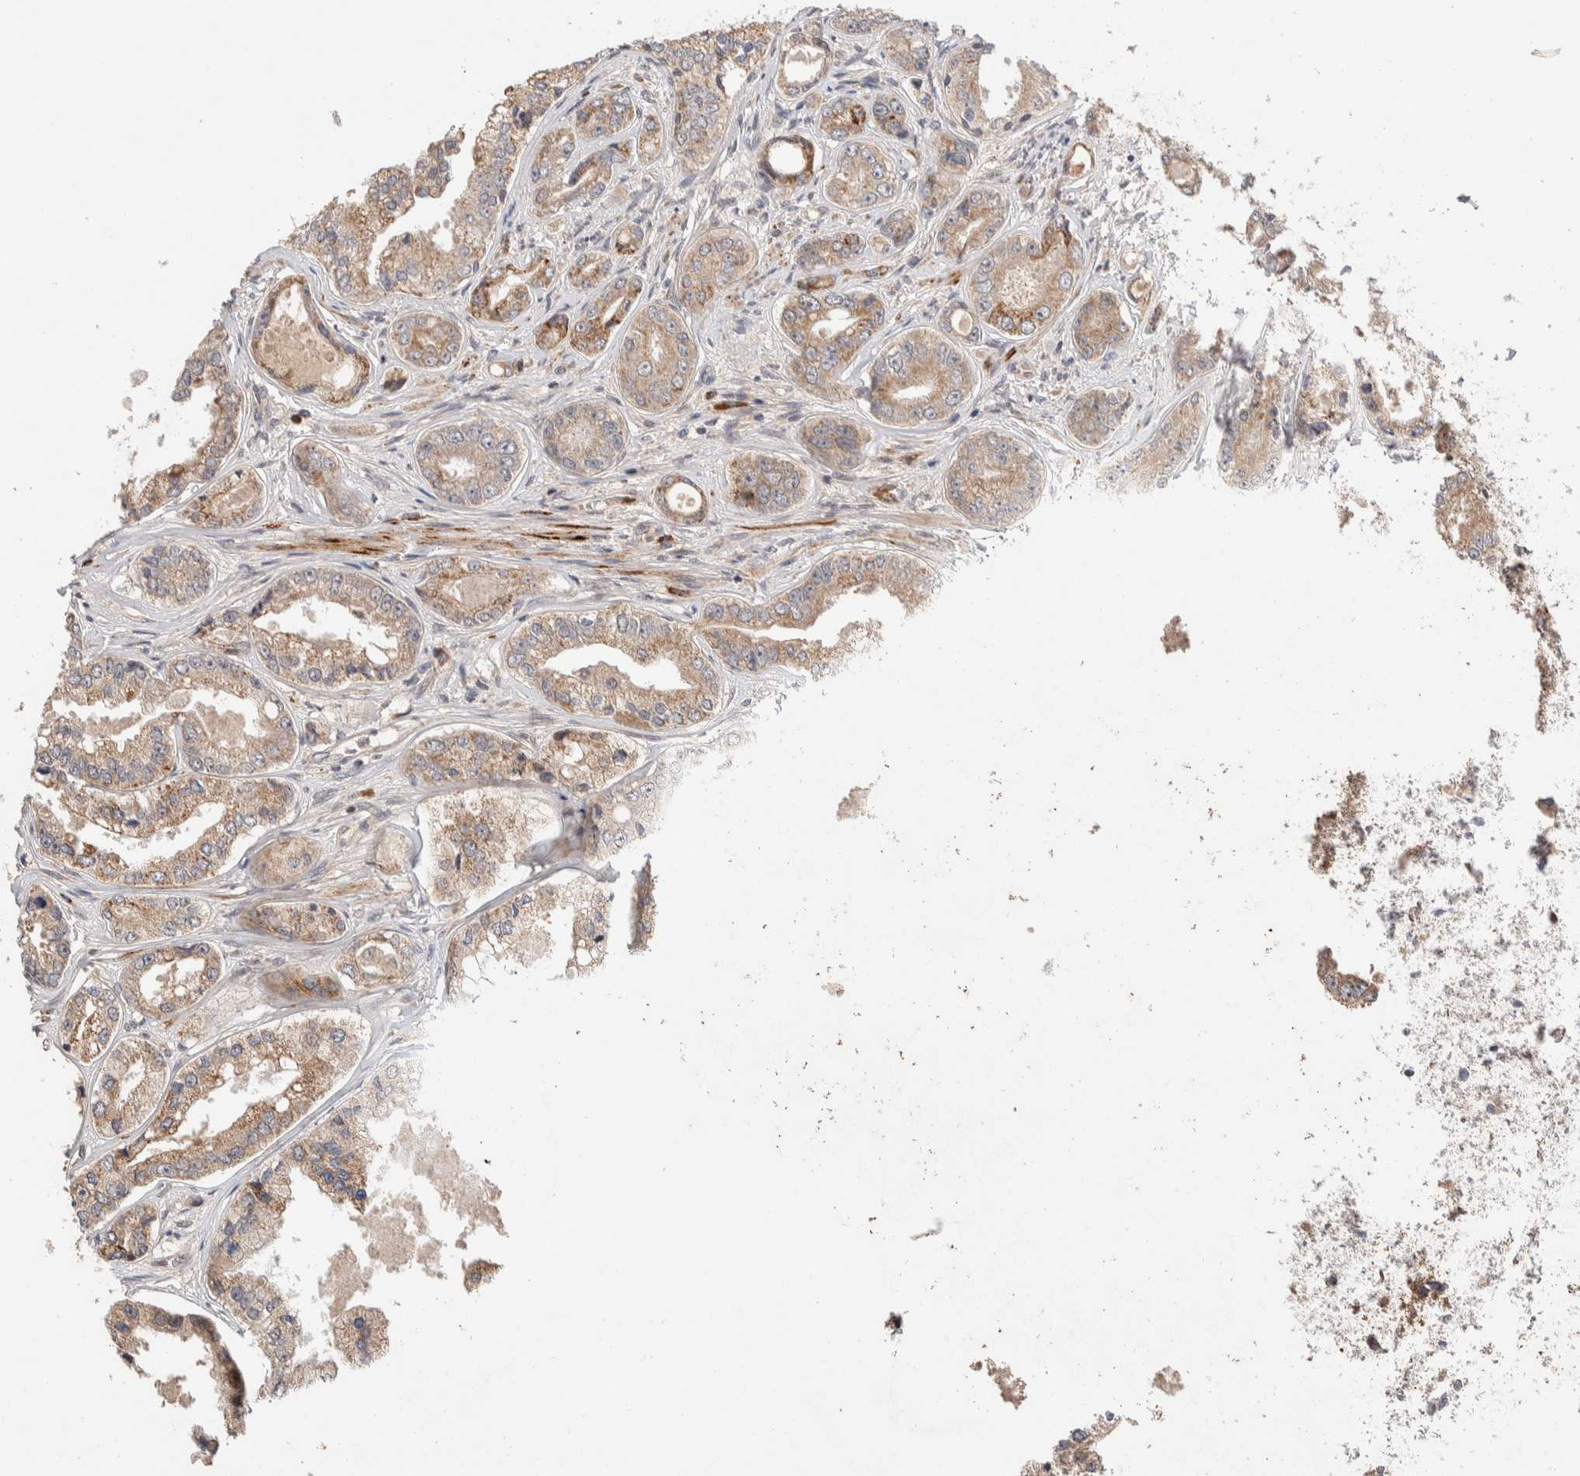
{"staining": {"intensity": "weak", "quantity": ">75%", "location": "cytoplasmic/membranous"}, "tissue": "prostate cancer", "cell_type": "Tumor cells", "image_type": "cancer", "snomed": [{"axis": "morphology", "description": "Adenocarcinoma, High grade"}, {"axis": "topography", "description": "Prostate"}], "caption": "Immunohistochemistry (DAB (3,3'-diaminobenzidine)) staining of prostate cancer reveals weak cytoplasmic/membranous protein positivity in approximately >75% of tumor cells.", "gene": "CASK", "patient": {"sex": "male", "age": 61}}